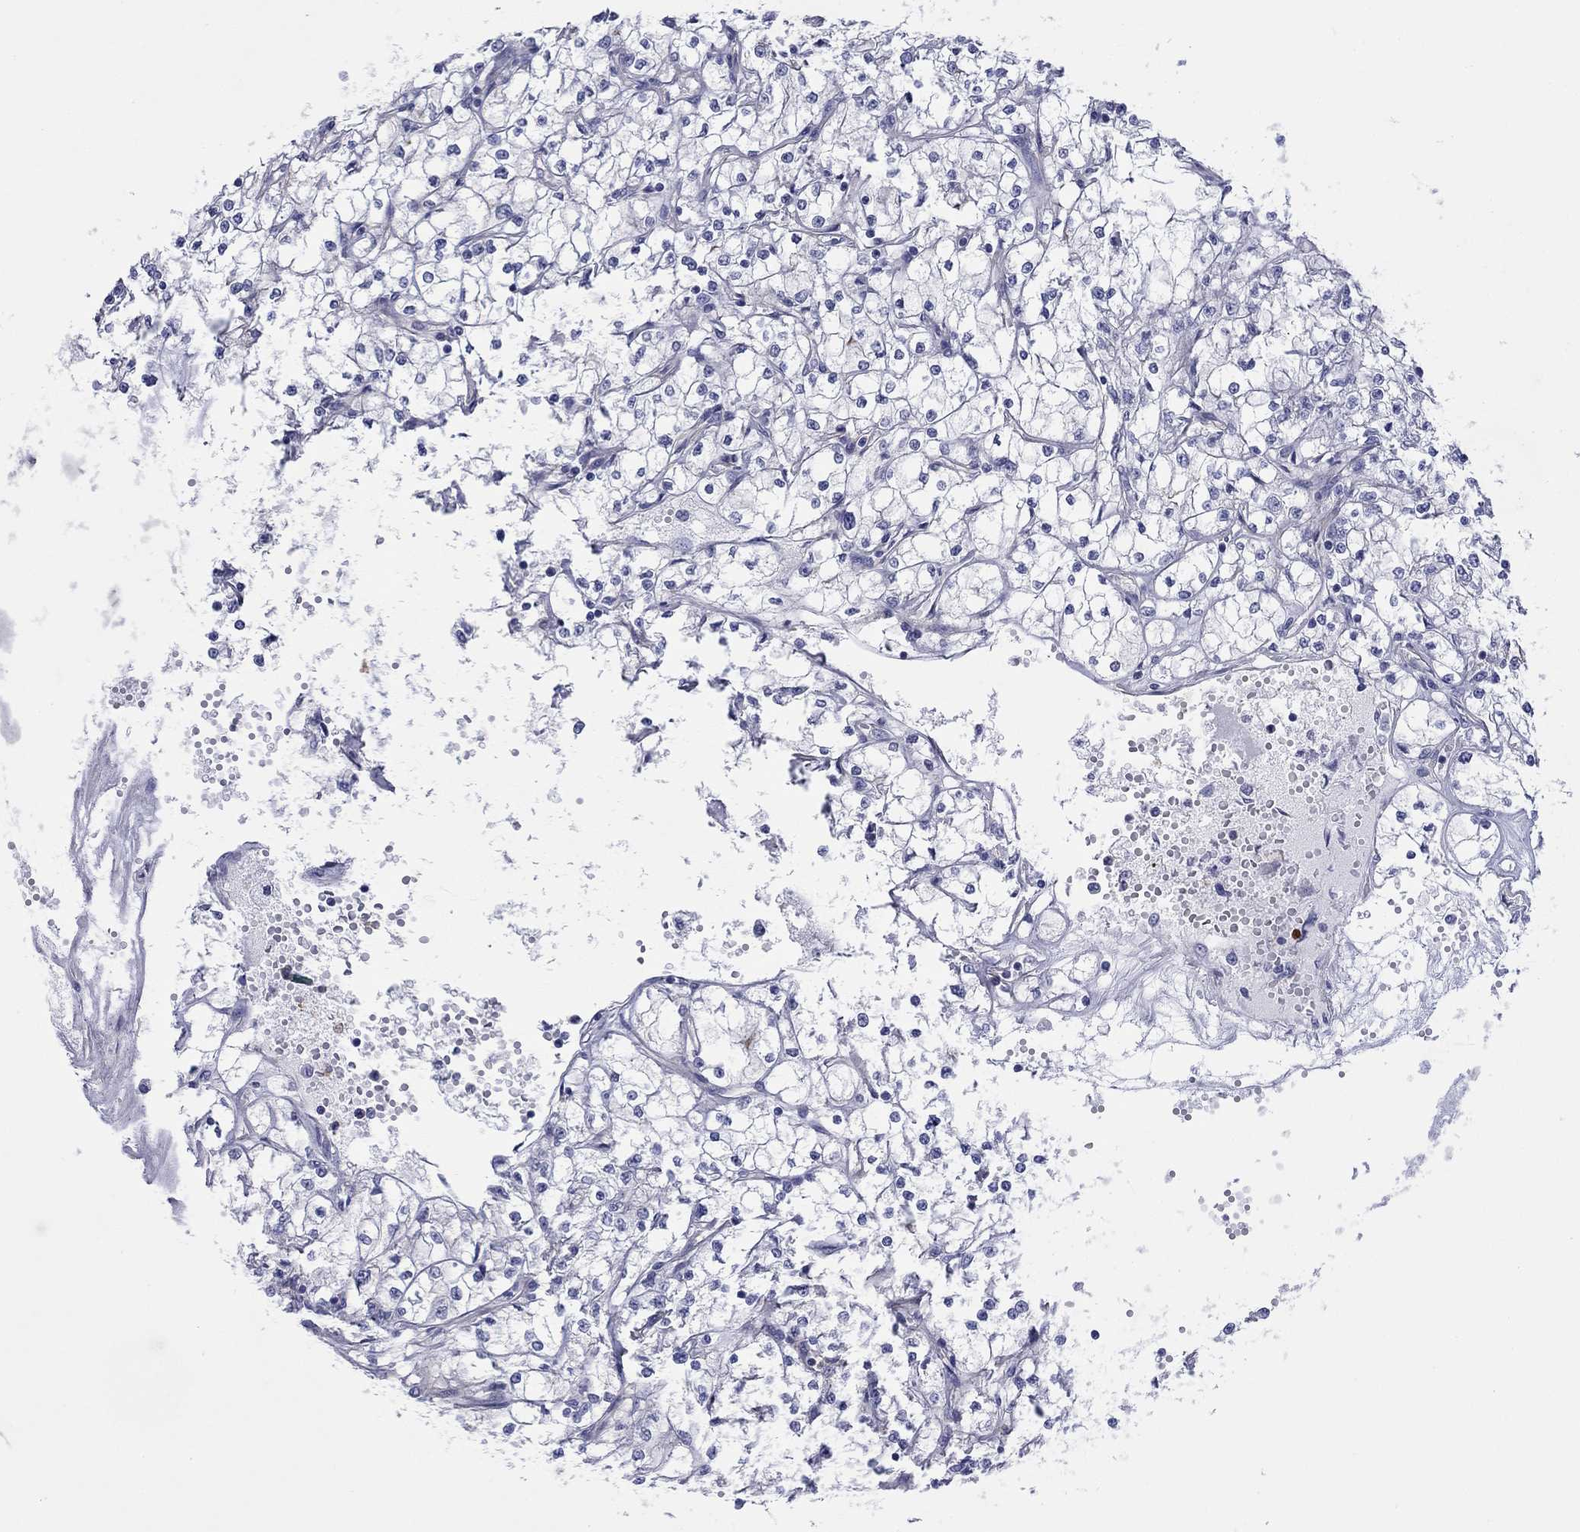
{"staining": {"intensity": "negative", "quantity": "none", "location": "none"}, "tissue": "renal cancer", "cell_type": "Tumor cells", "image_type": "cancer", "snomed": [{"axis": "morphology", "description": "Adenocarcinoma, NOS"}, {"axis": "topography", "description": "Kidney"}], "caption": "Immunohistochemical staining of human renal cancer displays no significant positivity in tumor cells. (Brightfield microscopy of DAB immunohistochemistry at high magnification).", "gene": "TPRN", "patient": {"sex": "male", "age": 67}}